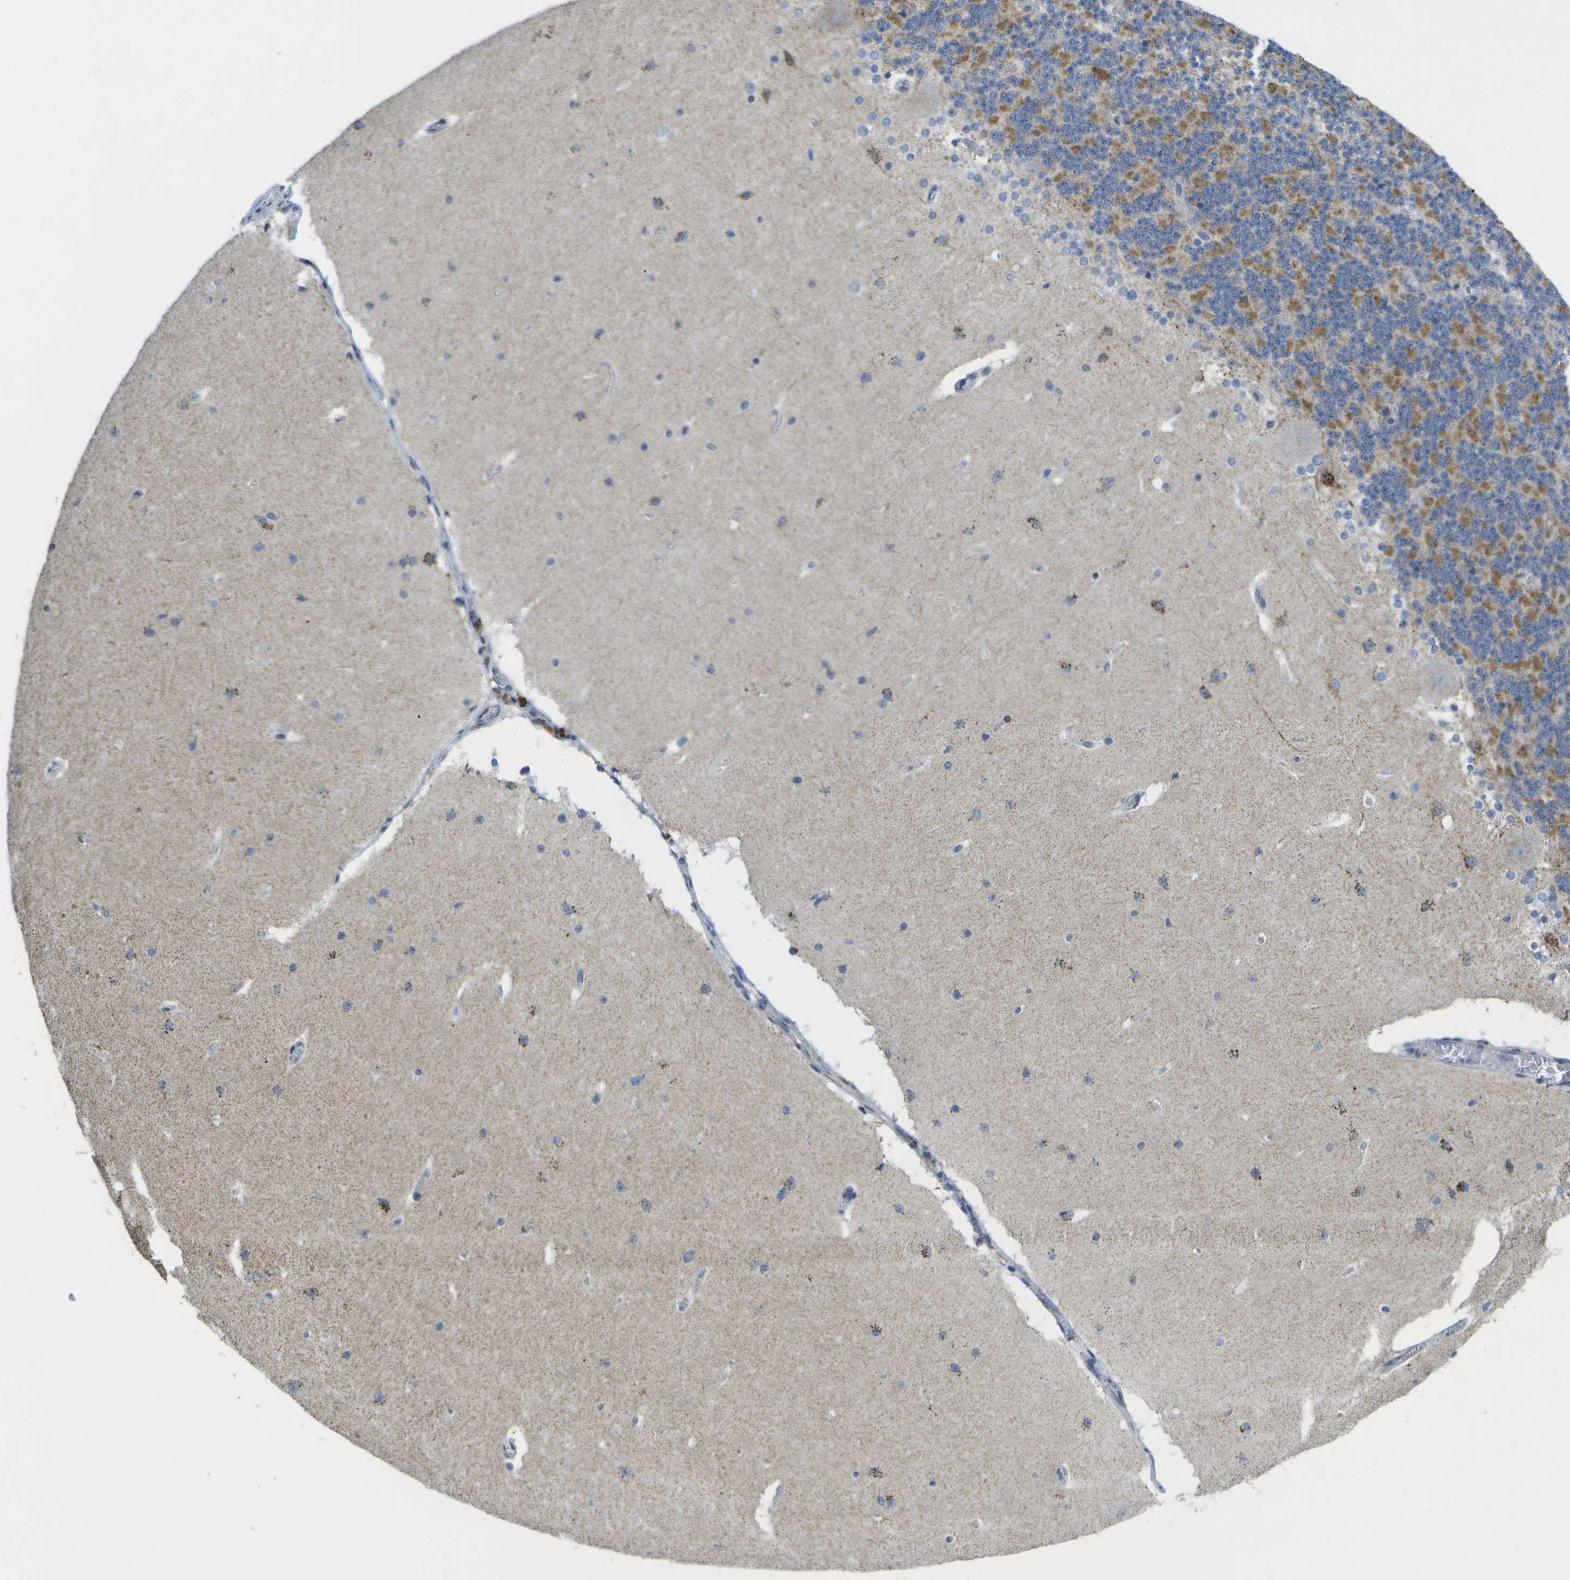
{"staining": {"intensity": "moderate", "quantity": "25%-75%", "location": "cytoplasmic/membranous"}, "tissue": "cerebellum", "cell_type": "Cells in granular layer", "image_type": "normal", "snomed": [{"axis": "morphology", "description": "Normal tissue, NOS"}, {"axis": "topography", "description": "Cerebellum"}], "caption": "Cells in granular layer reveal medium levels of moderate cytoplasmic/membranous staining in approximately 25%-75% of cells in unremarkable cerebellum.", "gene": "TMEM223", "patient": {"sex": "female", "age": 19}}